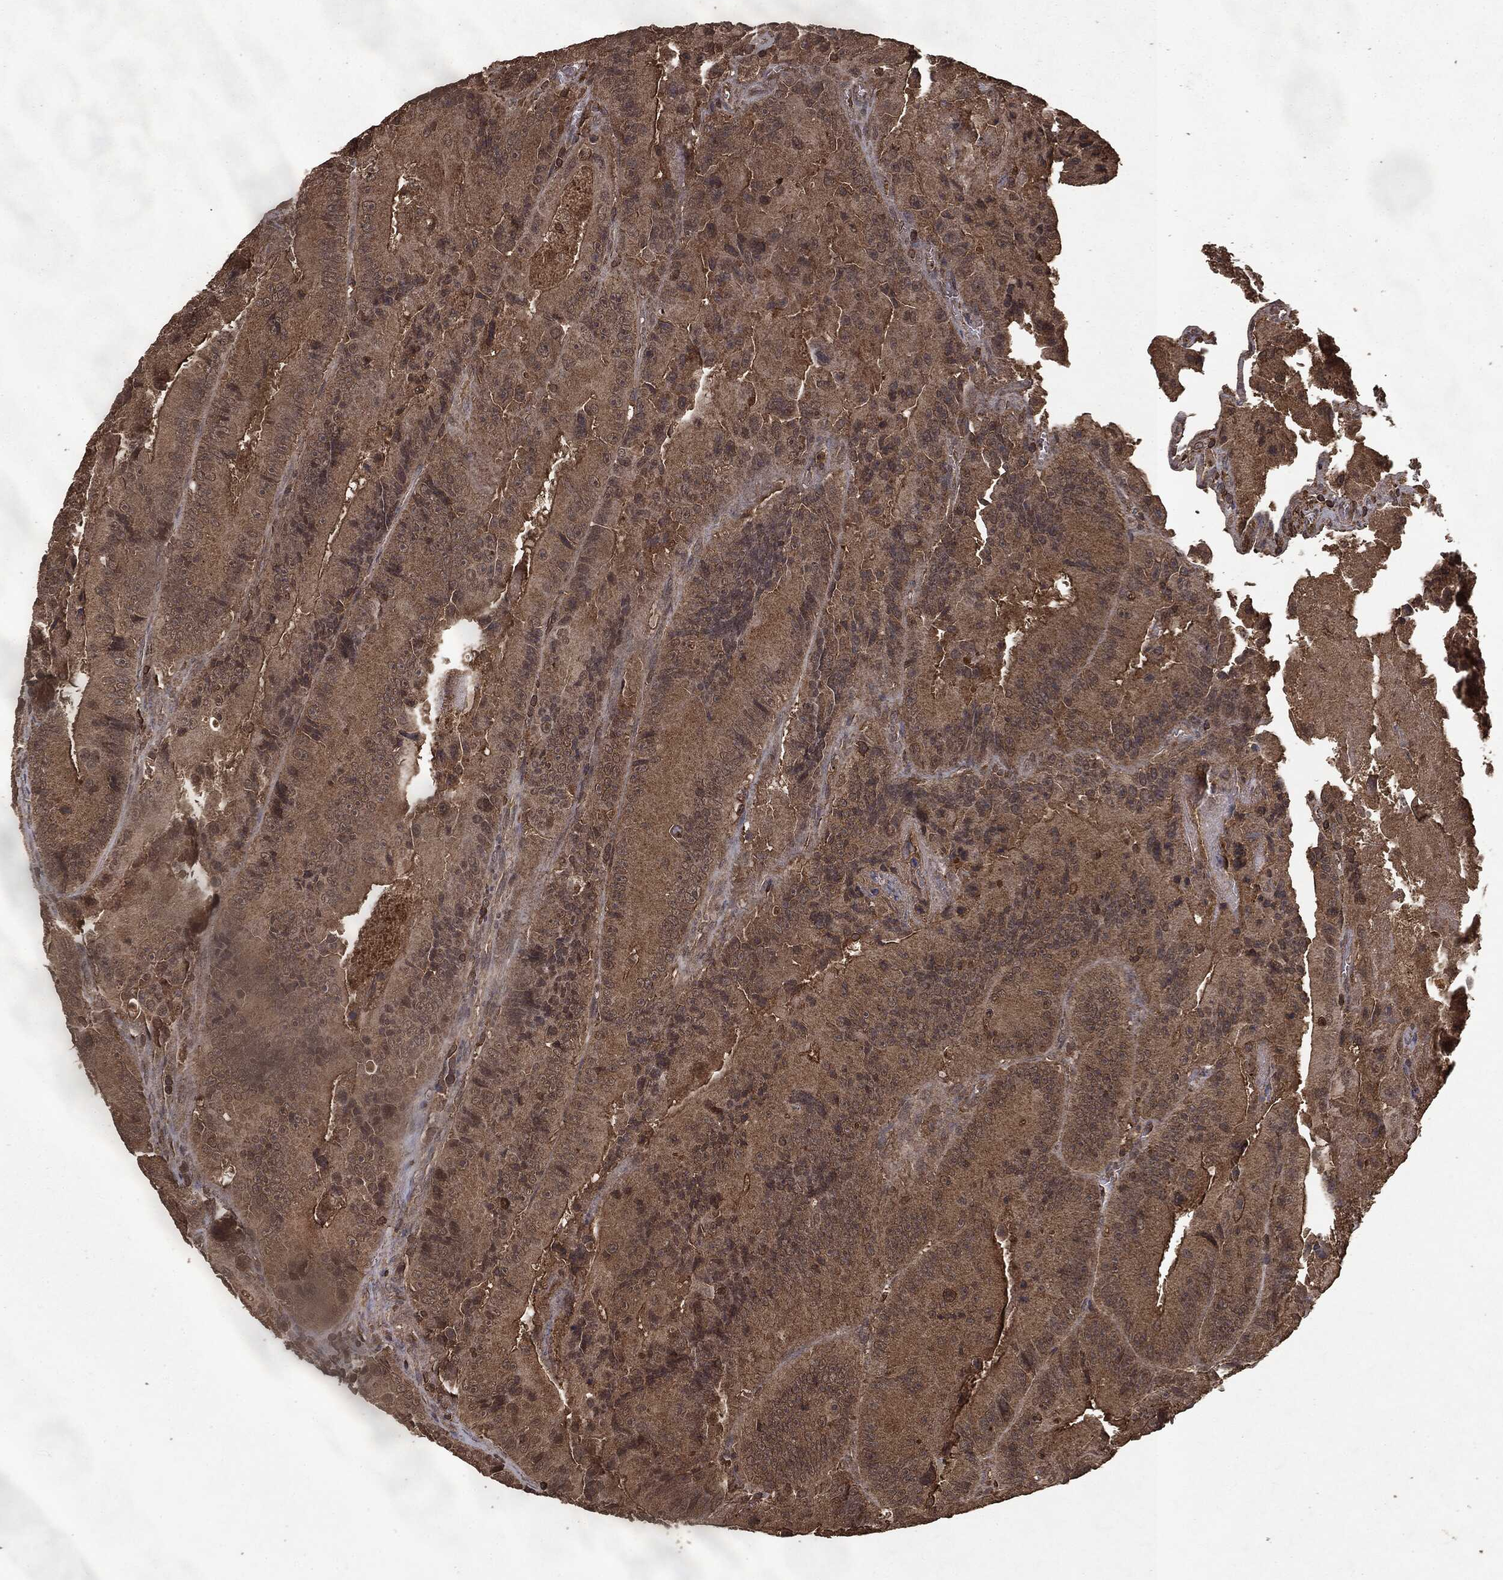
{"staining": {"intensity": "moderate", "quantity": ">75%", "location": "cytoplasmic/membranous"}, "tissue": "colorectal cancer", "cell_type": "Tumor cells", "image_type": "cancer", "snomed": [{"axis": "morphology", "description": "Adenocarcinoma, NOS"}, {"axis": "topography", "description": "Colon"}], "caption": "Colorectal adenocarcinoma was stained to show a protein in brown. There is medium levels of moderate cytoplasmic/membranous positivity in approximately >75% of tumor cells. (brown staining indicates protein expression, while blue staining denotes nuclei).", "gene": "NME1", "patient": {"sex": "female", "age": 86}}